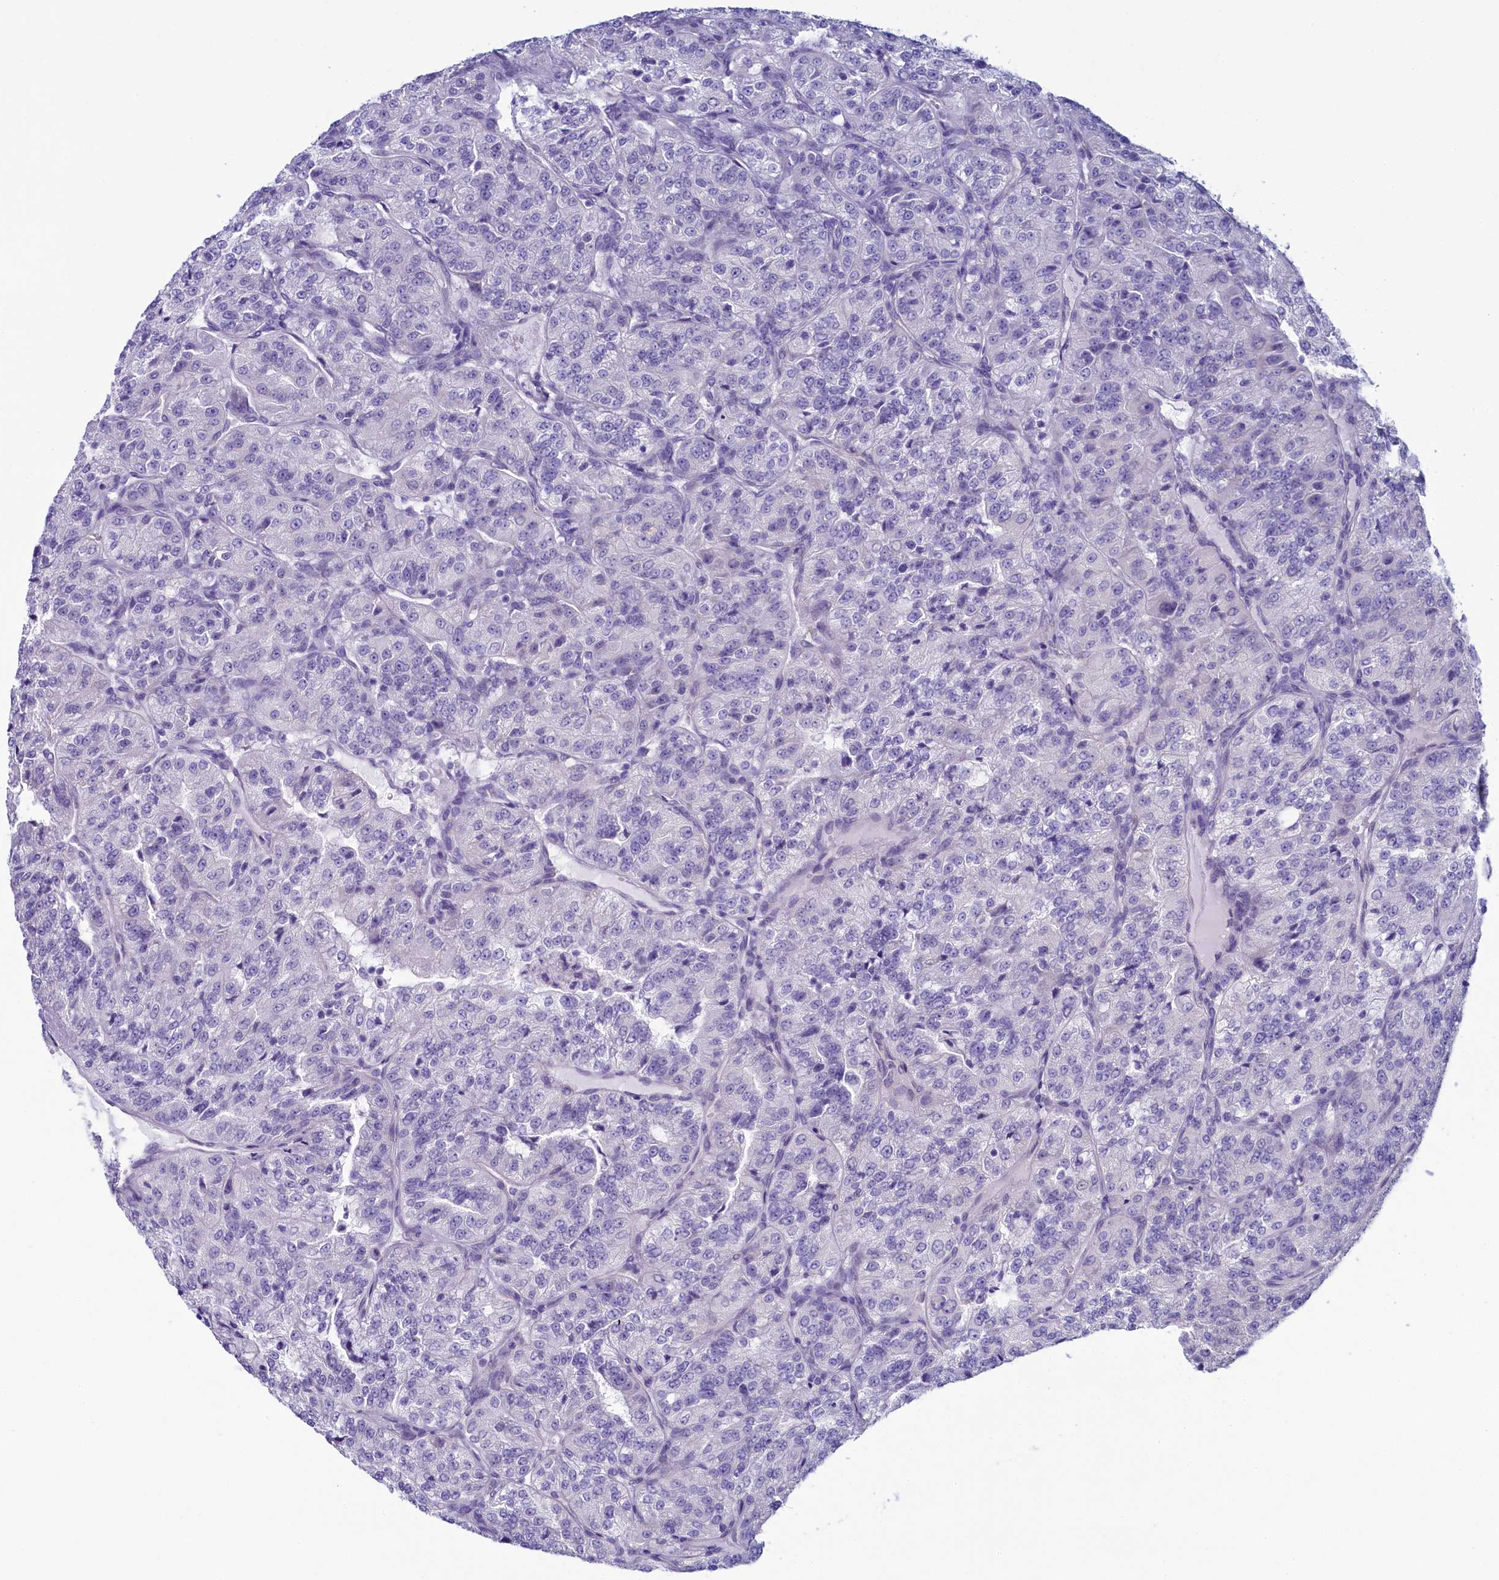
{"staining": {"intensity": "negative", "quantity": "none", "location": "none"}, "tissue": "renal cancer", "cell_type": "Tumor cells", "image_type": "cancer", "snomed": [{"axis": "morphology", "description": "Adenocarcinoma, NOS"}, {"axis": "topography", "description": "Kidney"}], "caption": "Immunohistochemistry image of neoplastic tissue: human renal adenocarcinoma stained with DAB (3,3'-diaminobenzidine) reveals no significant protein expression in tumor cells.", "gene": "SKA3", "patient": {"sex": "female", "age": 63}}